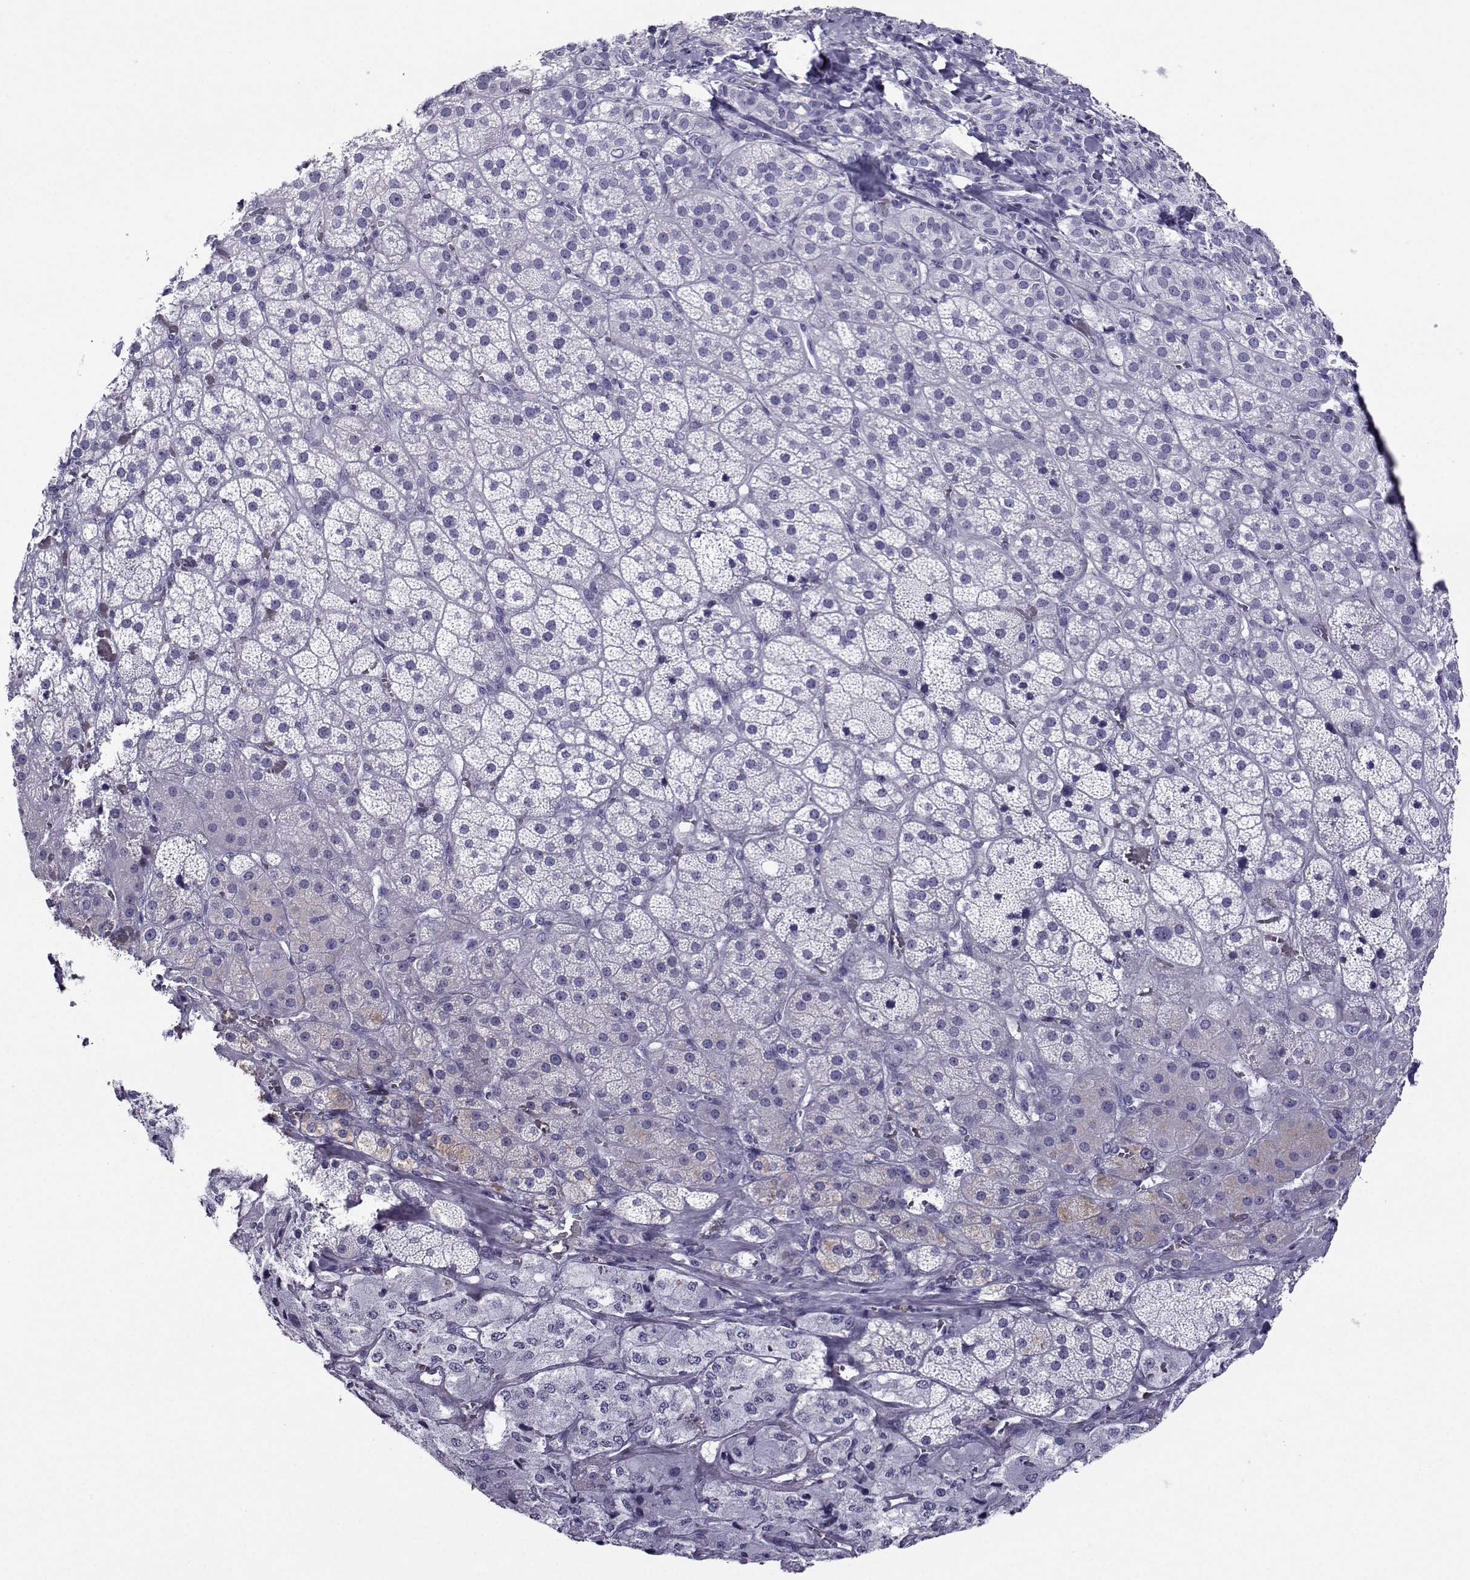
{"staining": {"intensity": "weak", "quantity": "<25%", "location": "cytoplasmic/membranous"}, "tissue": "adrenal gland", "cell_type": "Glandular cells", "image_type": "normal", "snomed": [{"axis": "morphology", "description": "Normal tissue, NOS"}, {"axis": "topography", "description": "Adrenal gland"}], "caption": "Glandular cells are negative for brown protein staining in unremarkable adrenal gland. (Brightfield microscopy of DAB (3,3'-diaminobenzidine) immunohistochemistry at high magnification).", "gene": "CRYBB1", "patient": {"sex": "male", "age": 57}}